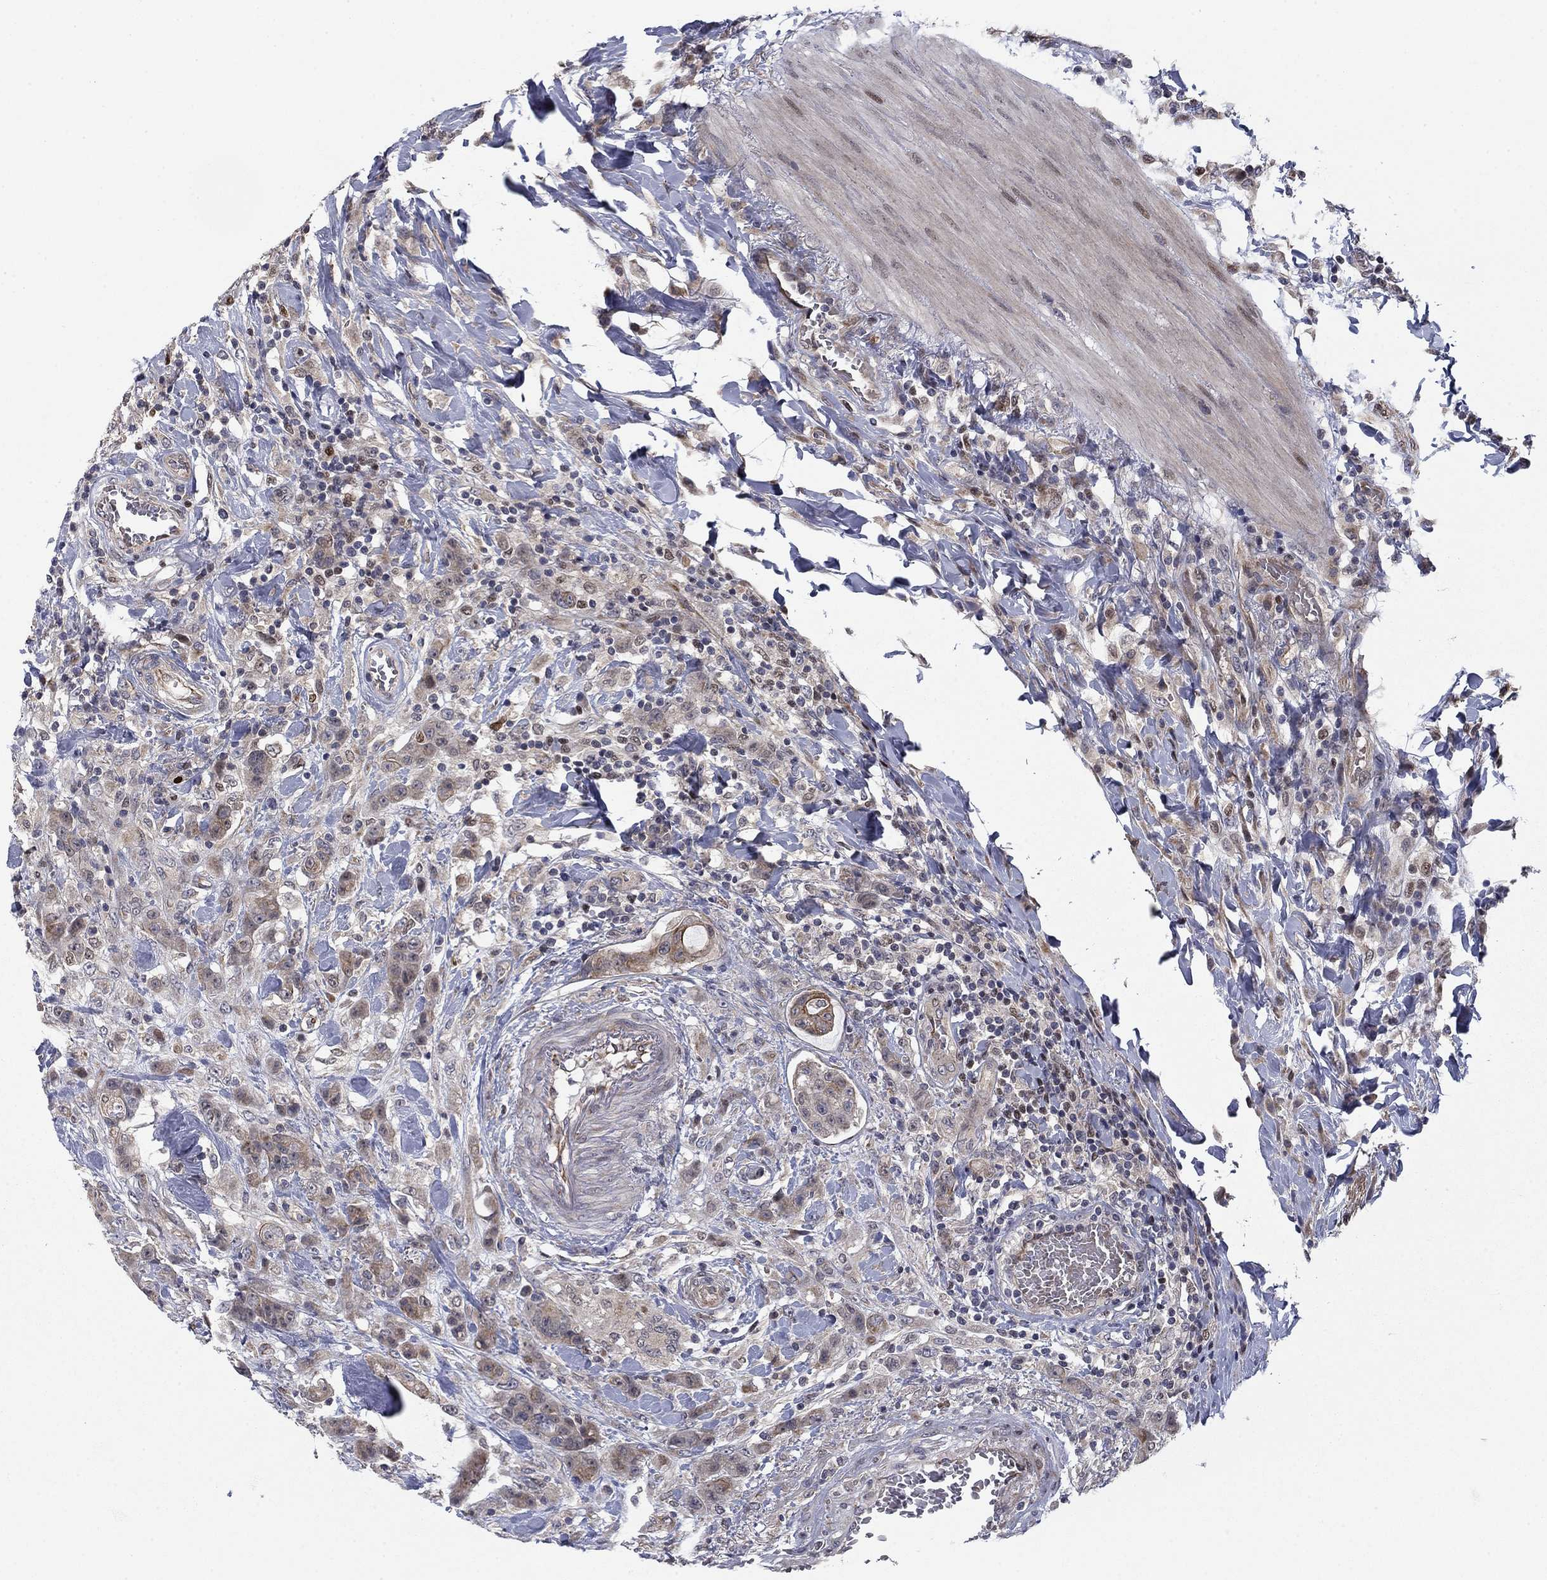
{"staining": {"intensity": "moderate", "quantity": "<25%", "location": "cytoplasmic/membranous"}, "tissue": "colorectal cancer", "cell_type": "Tumor cells", "image_type": "cancer", "snomed": [{"axis": "morphology", "description": "Adenocarcinoma, NOS"}, {"axis": "topography", "description": "Colon"}], "caption": "A high-resolution micrograph shows immunohistochemistry staining of colorectal cancer (adenocarcinoma), which displays moderate cytoplasmic/membranous staining in about <25% of tumor cells. (brown staining indicates protein expression, while blue staining denotes nuclei).", "gene": "BCL11A", "patient": {"sex": "female", "age": 48}}